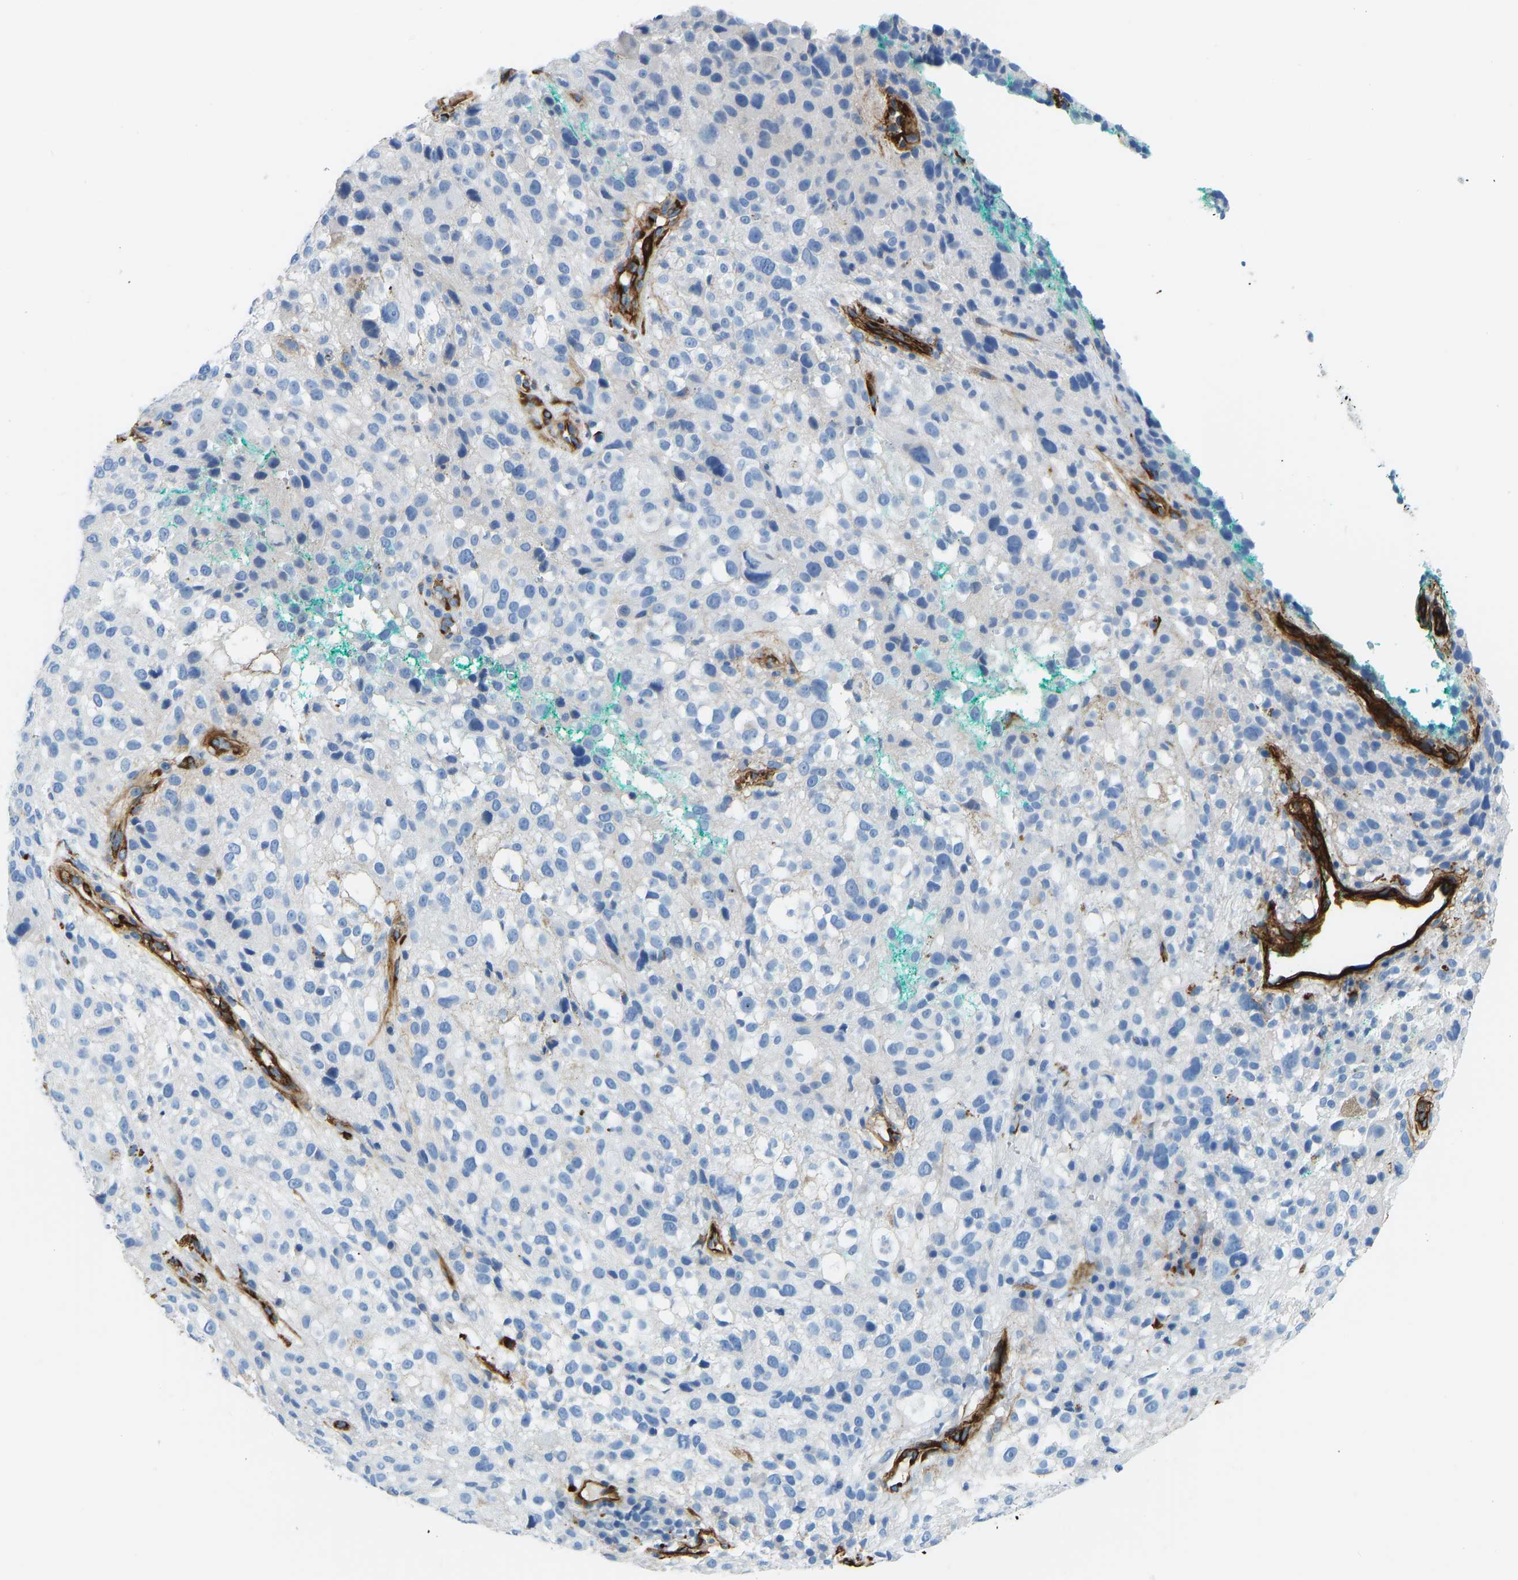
{"staining": {"intensity": "negative", "quantity": "none", "location": "none"}, "tissue": "melanoma", "cell_type": "Tumor cells", "image_type": "cancer", "snomed": [{"axis": "morphology", "description": "Necrosis, NOS"}, {"axis": "morphology", "description": "Malignant melanoma, NOS"}, {"axis": "topography", "description": "Skin"}], "caption": "Immunohistochemistry photomicrograph of human melanoma stained for a protein (brown), which demonstrates no expression in tumor cells.", "gene": "COL15A1", "patient": {"sex": "female", "age": 87}}